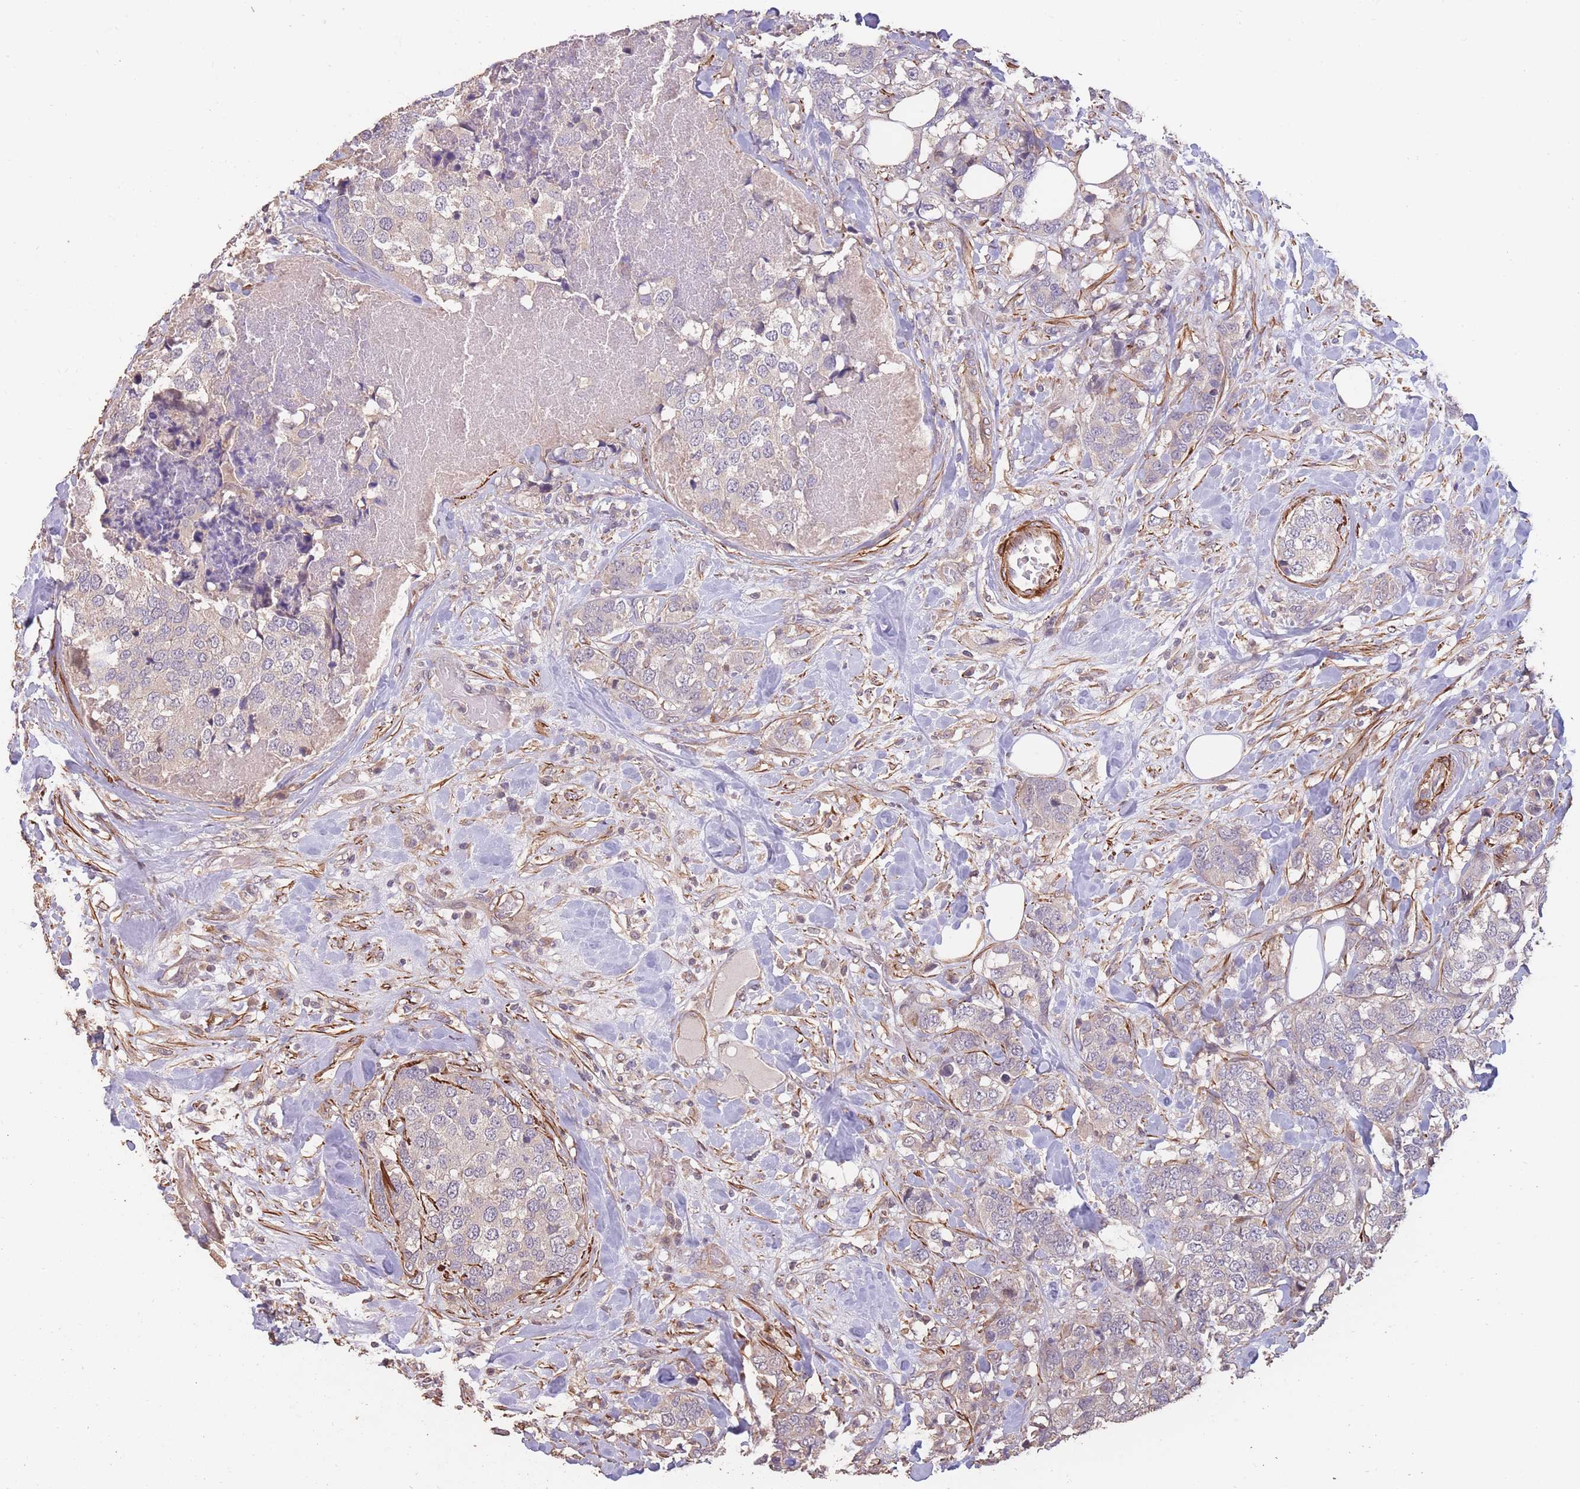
{"staining": {"intensity": "negative", "quantity": "none", "location": "none"}, "tissue": "breast cancer", "cell_type": "Tumor cells", "image_type": "cancer", "snomed": [{"axis": "morphology", "description": "Lobular carcinoma"}, {"axis": "topography", "description": "Breast"}], "caption": "Tumor cells show no significant protein positivity in breast cancer.", "gene": "NLRC4", "patient": {"sex": "female", "age": 59}}